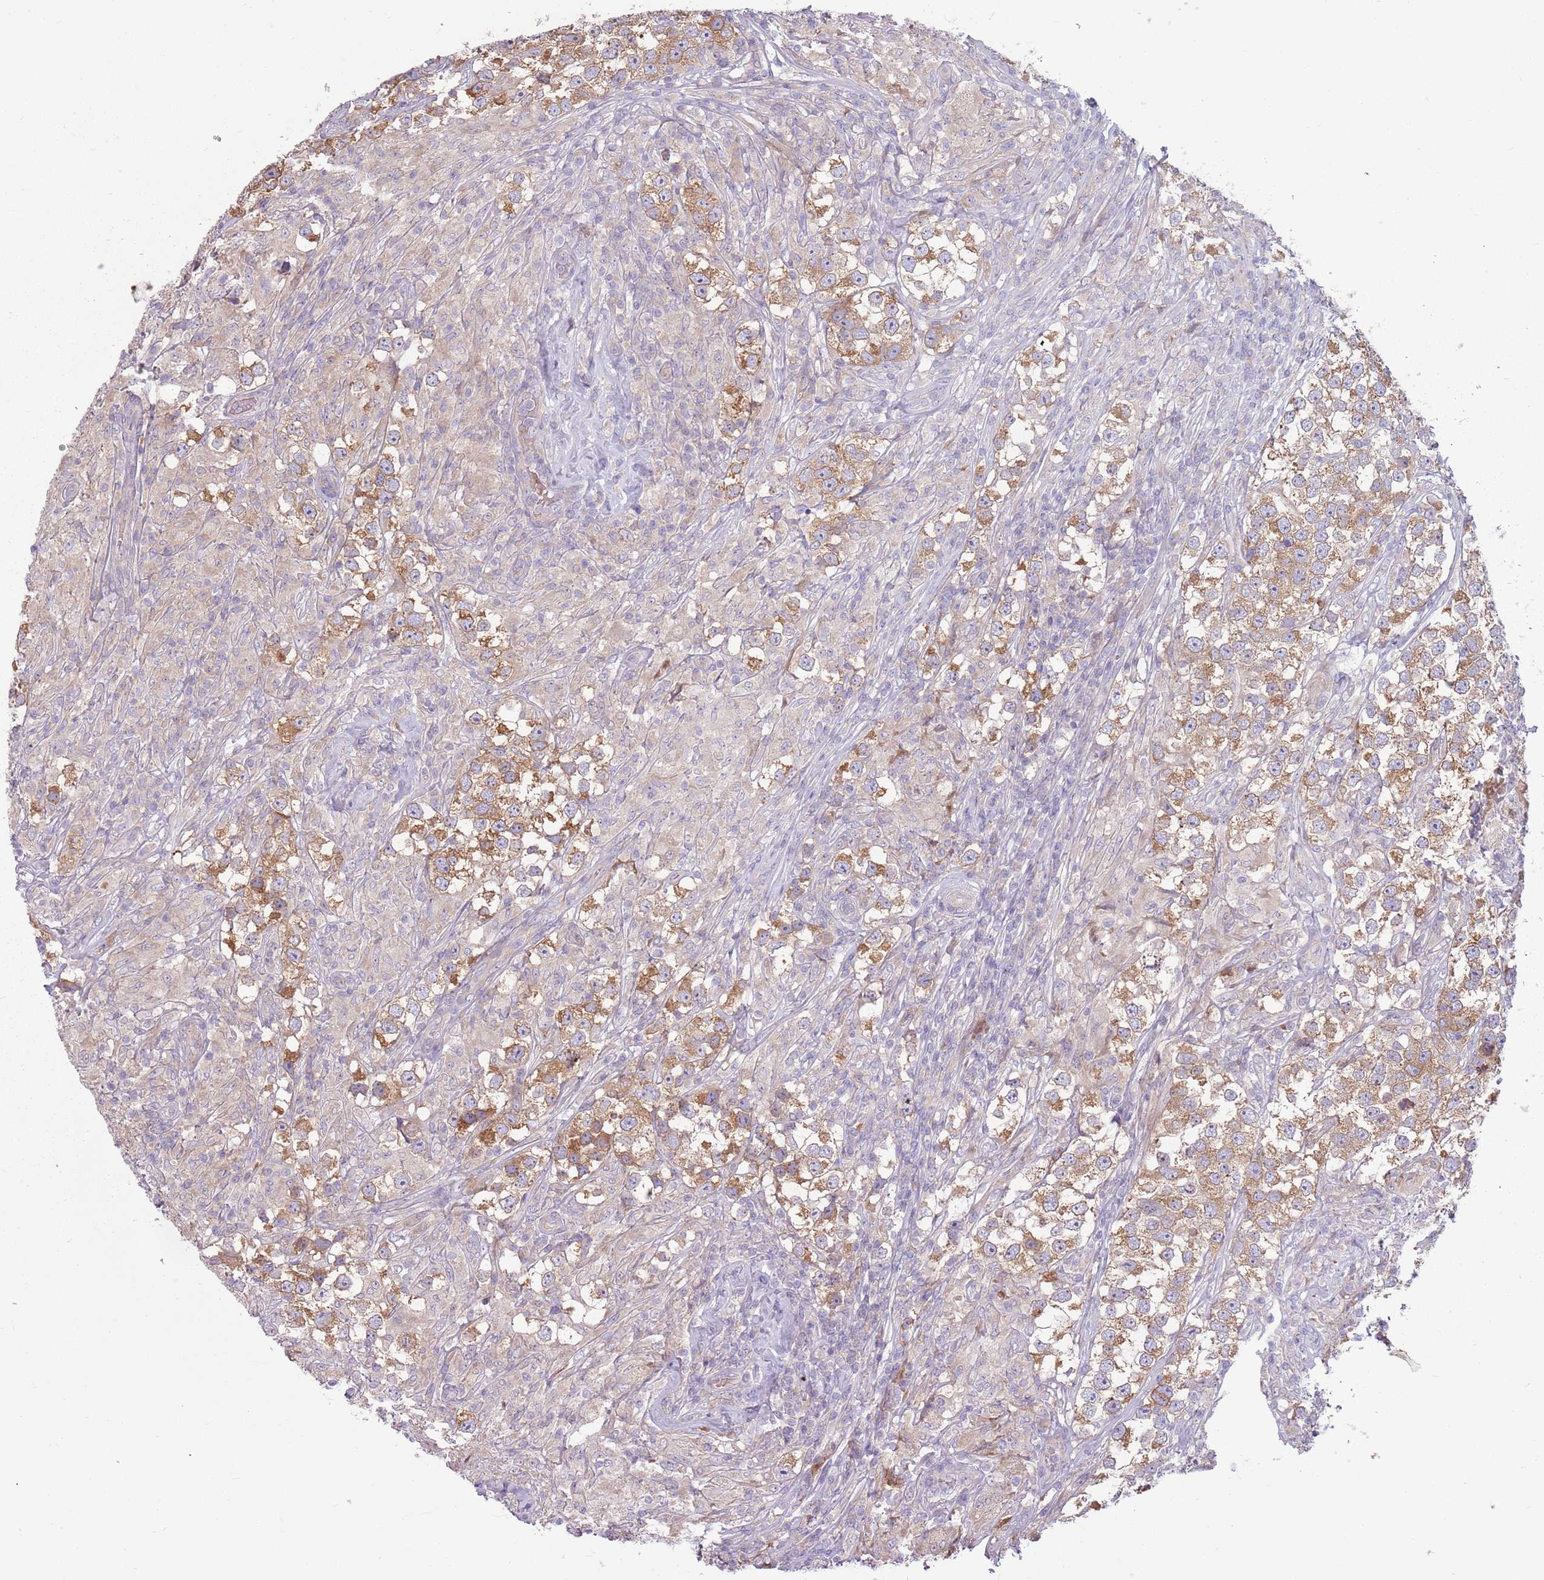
{"staining": {"intensity": "weak", "quantity": ">75%", "location": "cytoplasmic/membranous"}, "tissue": "testis cancer", "cell_type": "Tumor cells", "image_type": "cancer", "snomed": [{"axis": "morphology", "description": "Seminoma, NOS"}, {"axis": "topography", "description": "Testis"}], "caption": "Weak cytoplasmic/membranous protein expression is appreciated in approximately >75% of tumor cells in testis cancer.", "gene": "HSPA14", "patient": {"sex": "male", "age": 46}}